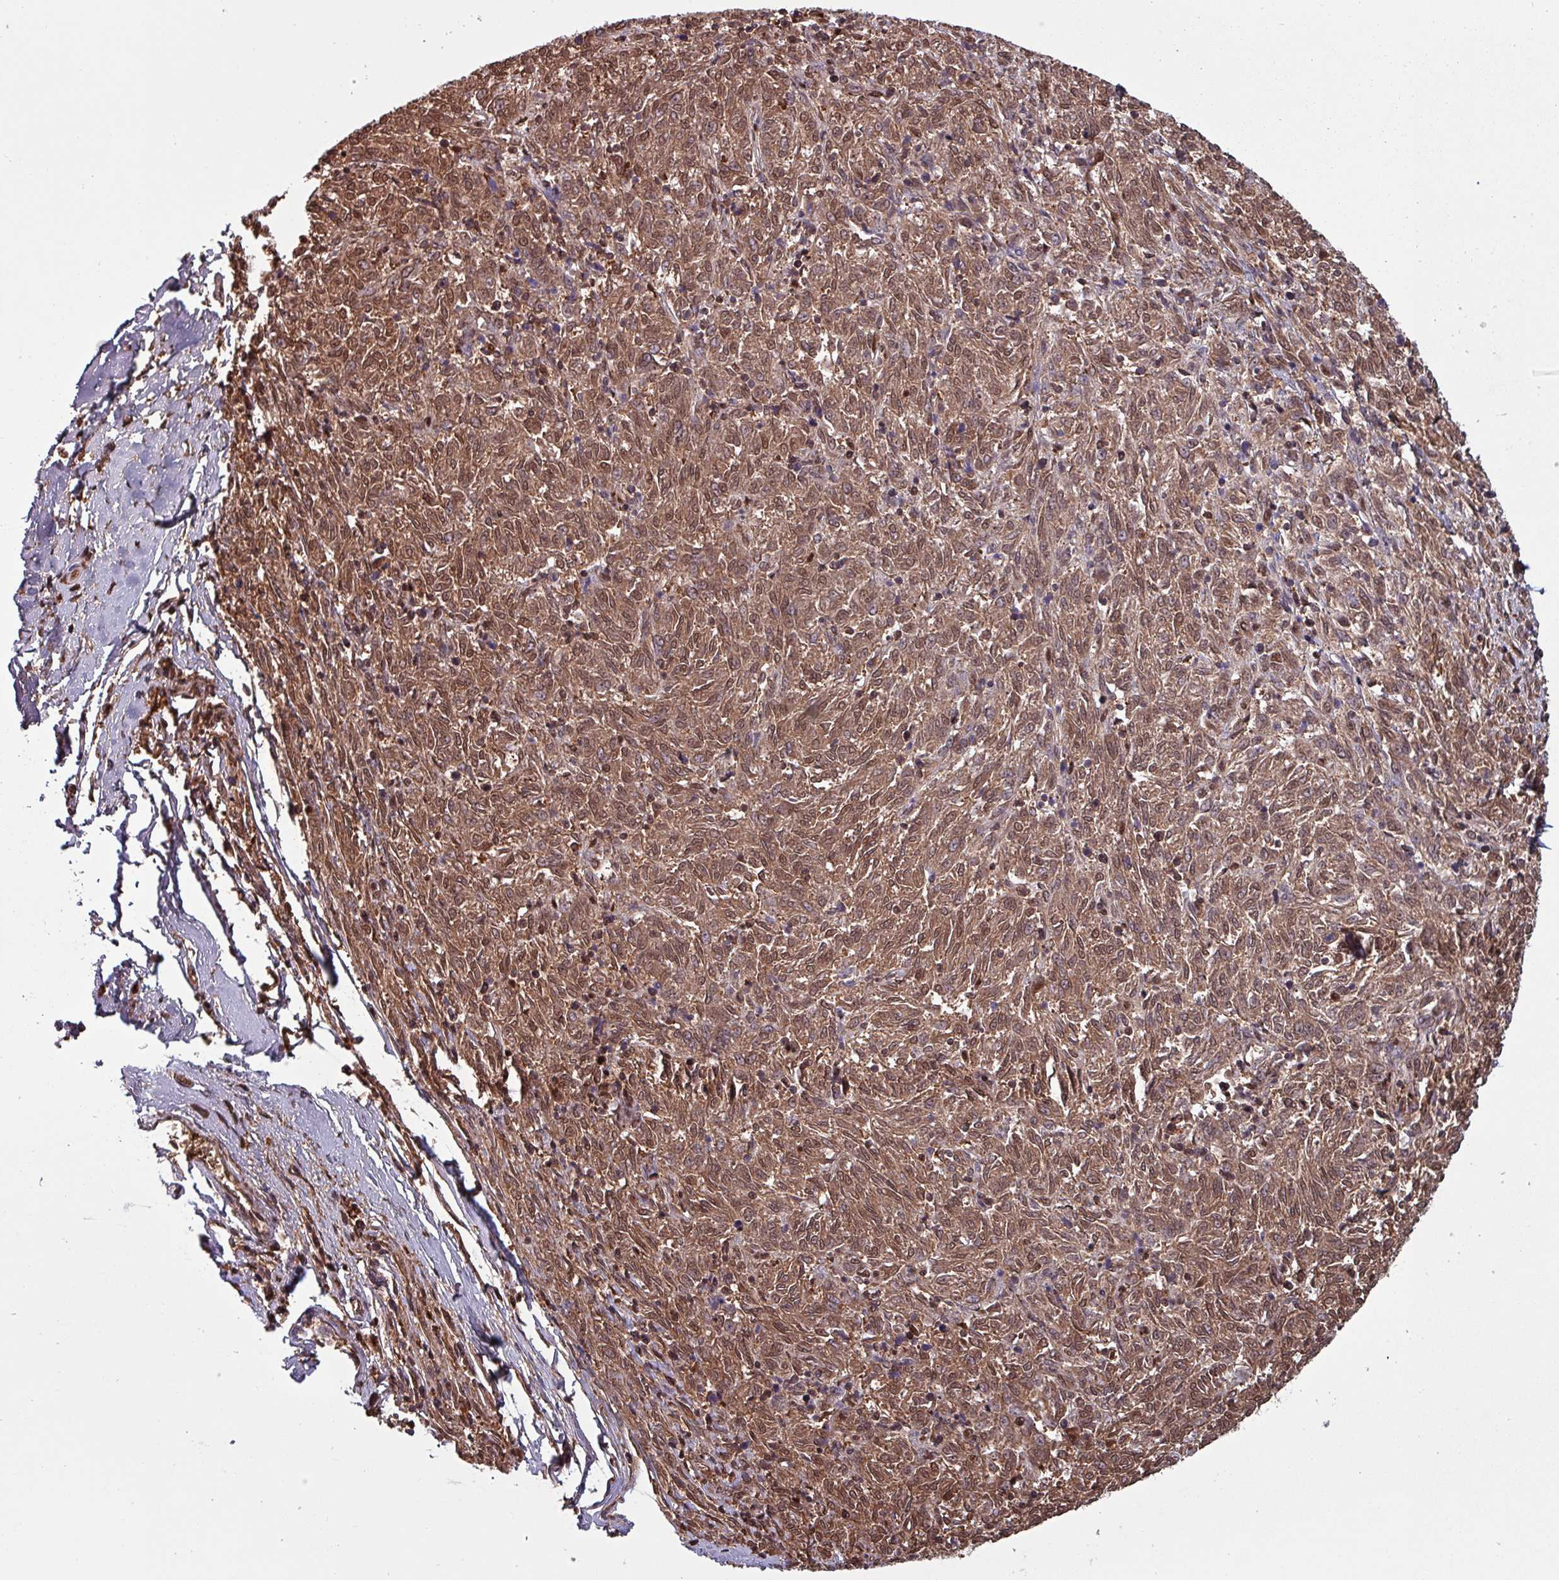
{"staining": {"intensity": "moderate", "quantity": ">75%", "location": "cytoplasmic/membranous,nuclear"}, "tissue": "melanoma", "cell_type": "Tumor cells", "image_type": "cancer", "snomed": [{"axis": "morphology", "description": "Malignant melanoma, NOS"}, {"axis": "topography", "description": "Skin"}], "caption": "Protein expression analysis of melanoma shows moderate cytoplasmic/membranous and nuclear staining in approximately >75% of tumor cells.", "gene": "PSMB8", "patient": {"sex": "female", "age": 72}}